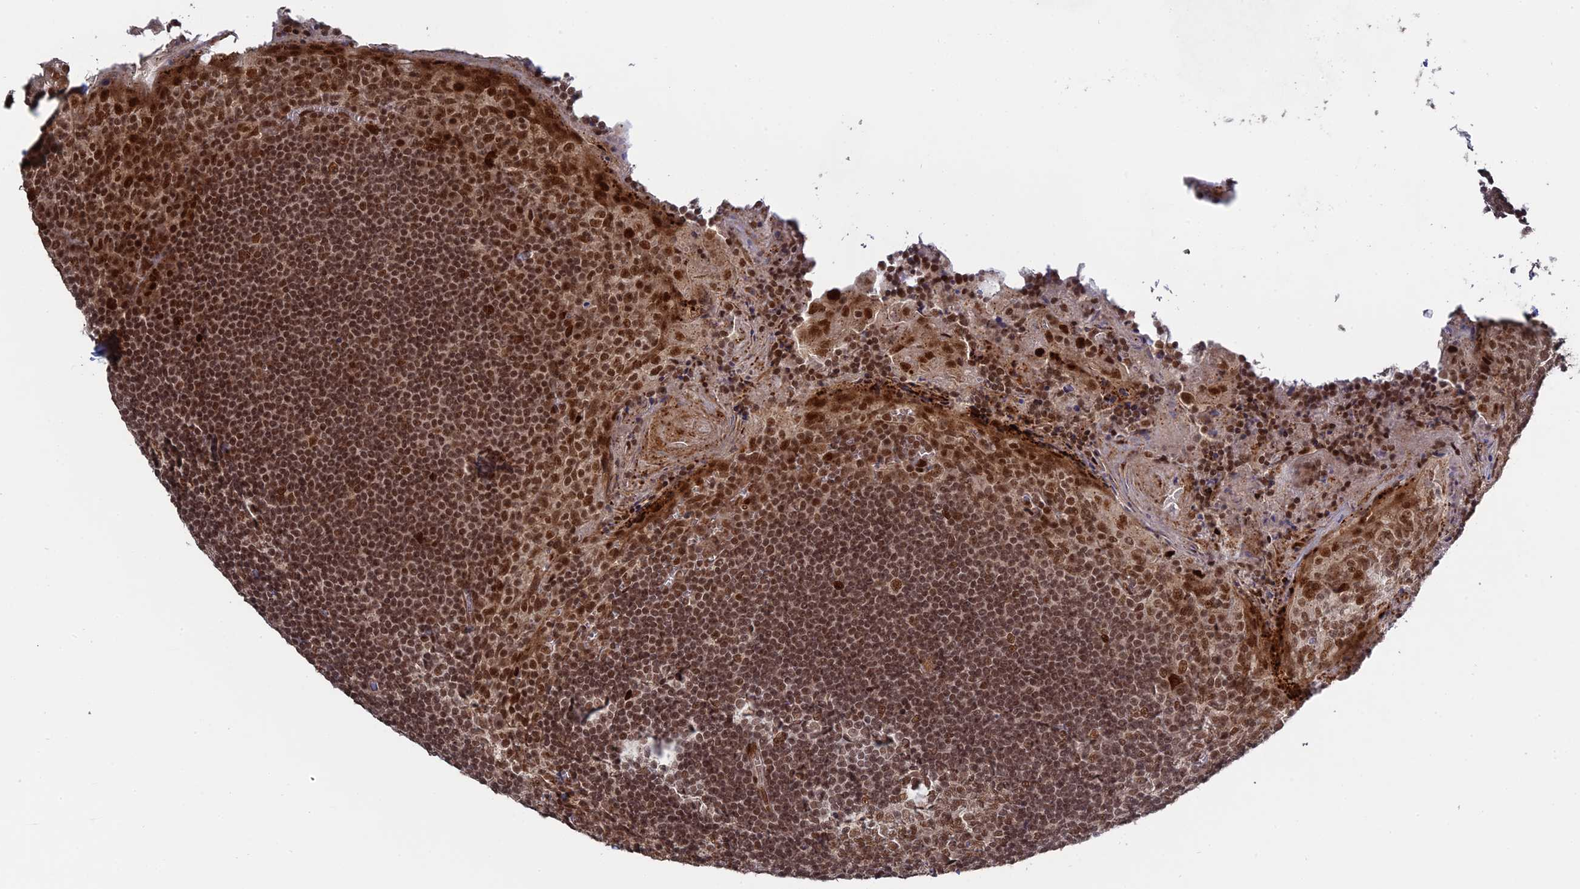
{"staining": {"intensity": "weak", "quantity": ">75%", "location": "nuclear"}, "tissue": "tonsil", "cell_type": "Germinal center cells", "image_type": "normal", "snomed": [{"axis": "morphology", "description": "Normal tissue, NOS"}, {"axis": "topography", "description": "Tonsil"}], "caption": "A photomicrograph of tonsil stained for a protein shows weak nuclear brown staining in germinal center cells. The protein is shown in brown color, while the nuclei are stained blue.", "gene": "PKIG", "patient": {"sex": "male", "age": 27}}